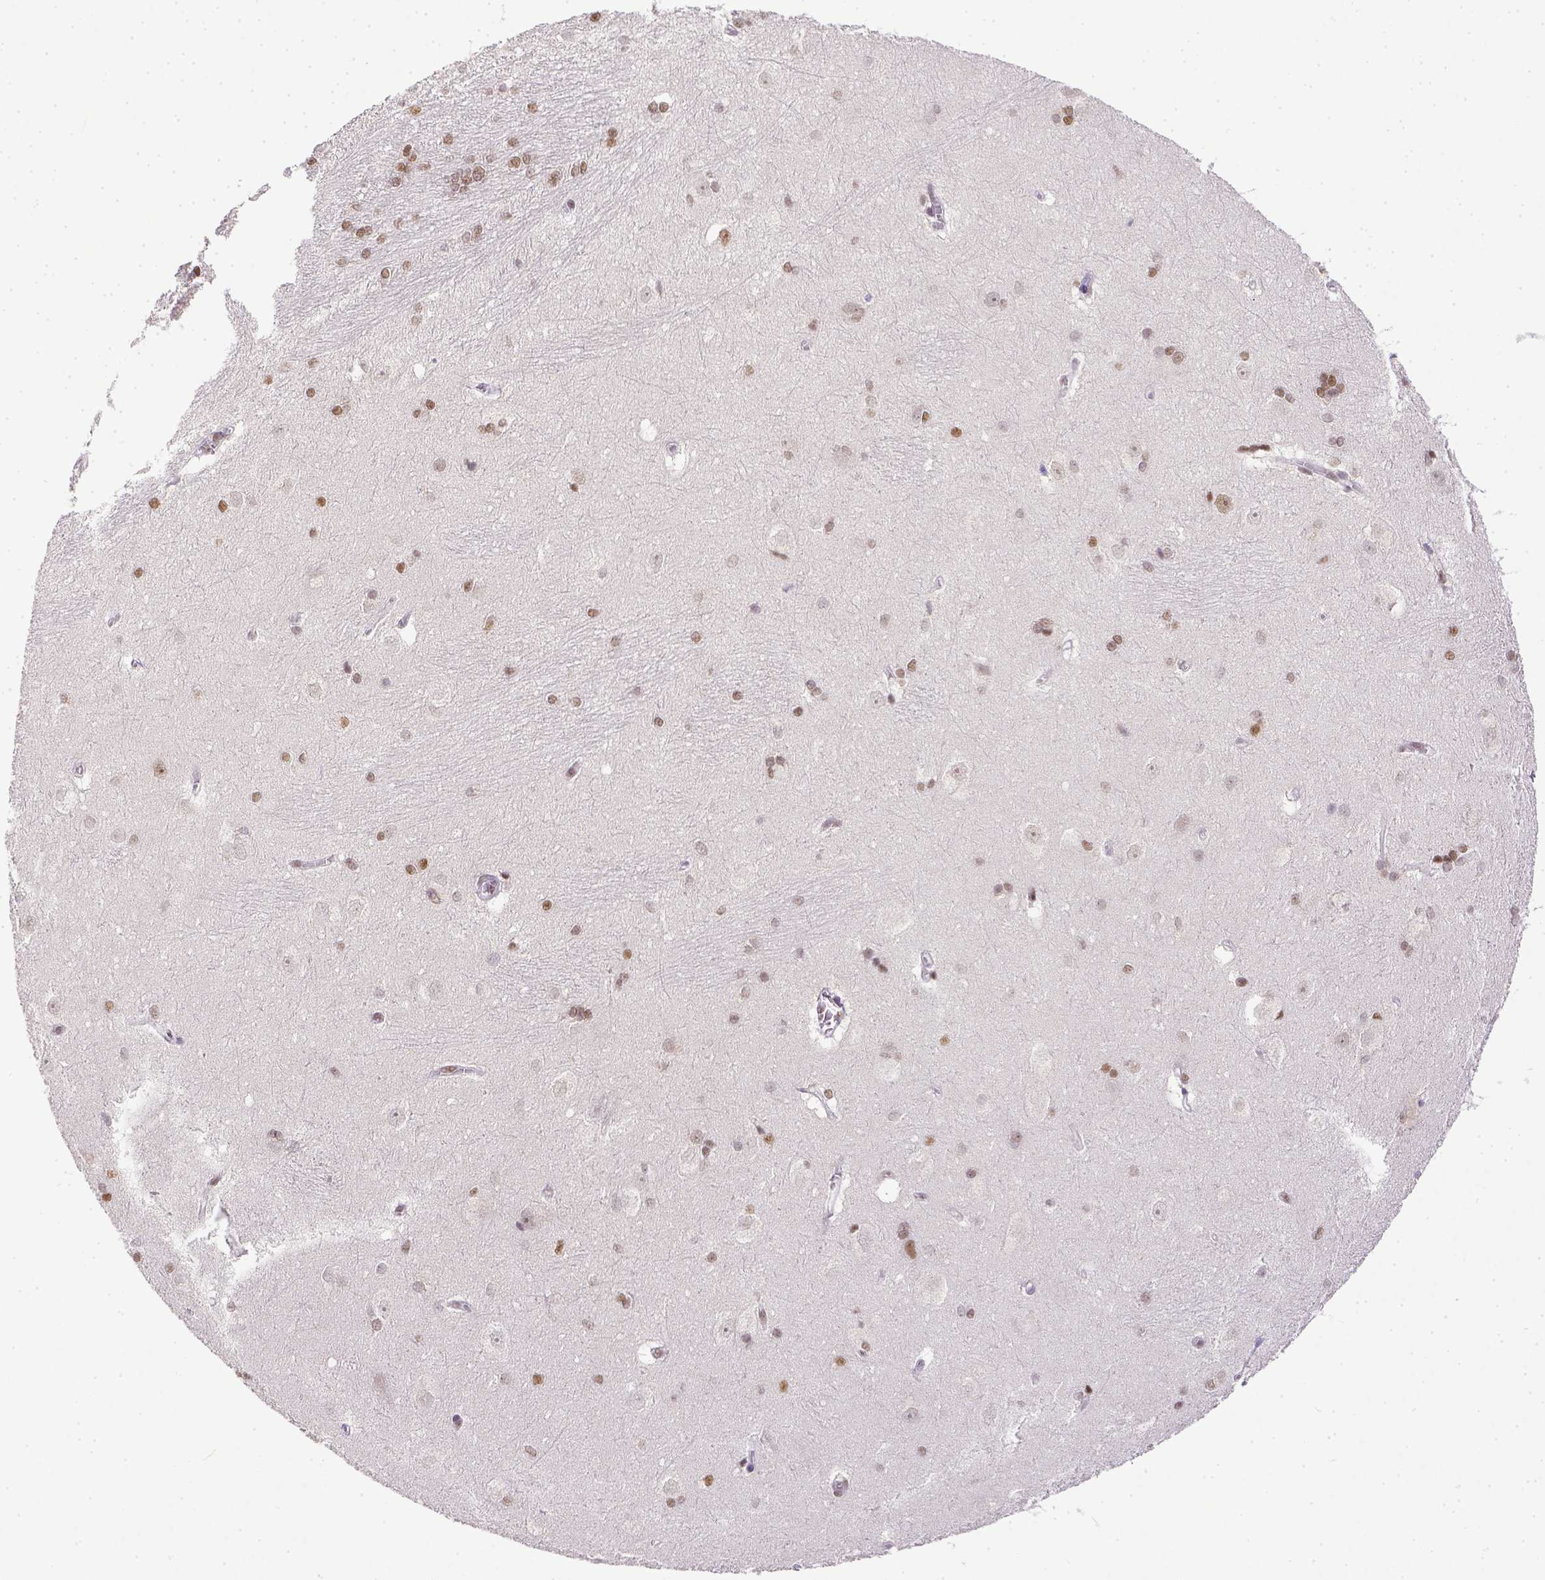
{"staining": {"intensity": "moderate", "quantity": ">75%", "location": "nuclear"}, "tissue": "hippocampus", "cell_type": "Glial cells", "image_type": "normal", "snomed": [{"axis": "morphology", "description": "Normal tissue, NOS"}, {"axis": "topography", "description": "Cerebral cortex"}, {"axis": "topography", "description": "Hippocampus"}], "caption": "Hippocampus stained for a protein displays moderate nuclear positivity in glial cells.", "gene": "ERCC1", "patient": {"sex": "female", "age": 19}}